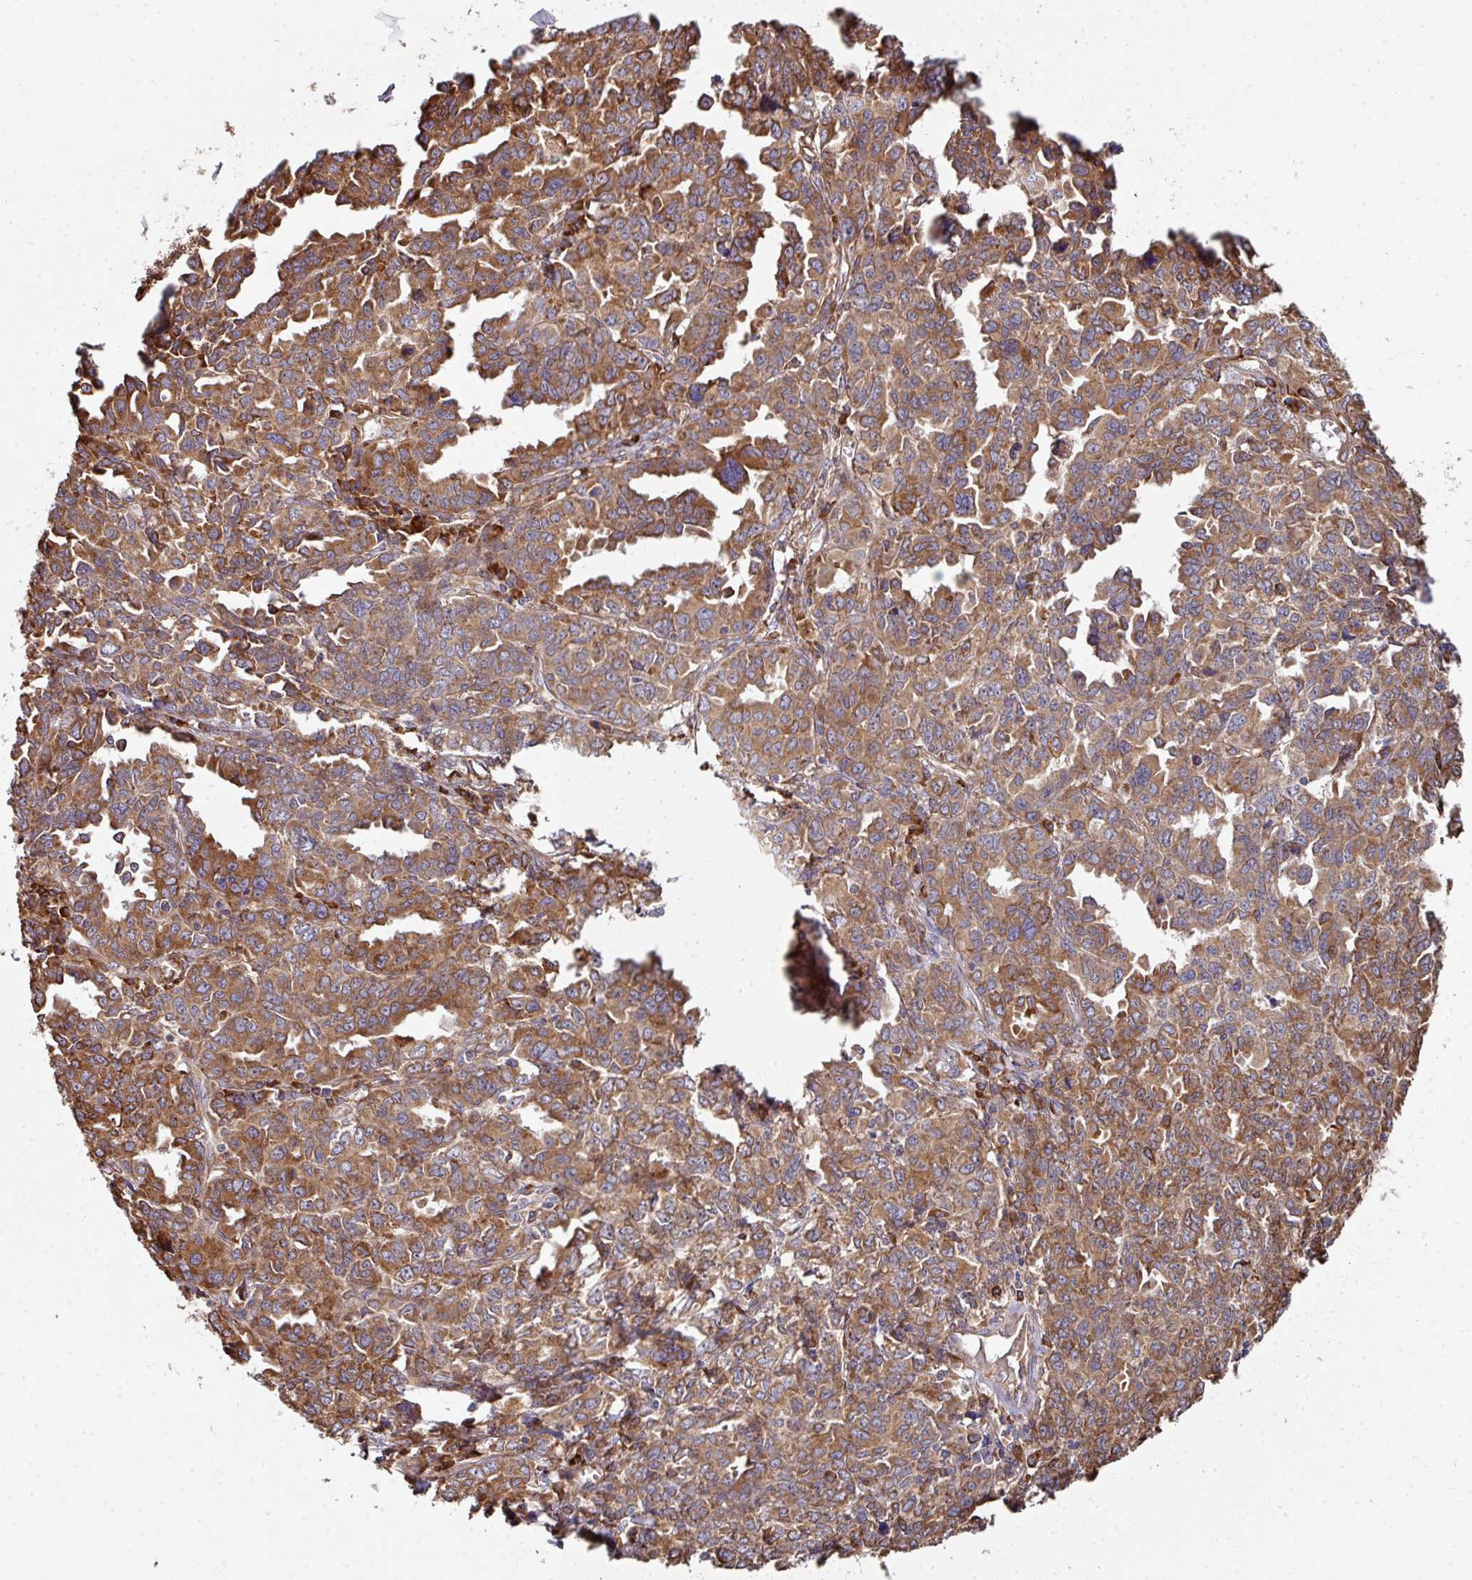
{"staining": {"intensity": "moderate", "quantity": ">75%", "location": "cytoplasmic/membranous"}, "tissue": "ovarian cancer", "cell_type": "Tumor cells", "image_type": "cancer", "snomed": [{"axis": "morphology", "description": "Adenocarcinoma, NOS"}, {"axis": "morphology", "description": "Carcinoma, endometroid"}, {"axis": "topography", "description": "Ovary"}], "caption": "Immunohistochemical staining of human ovarian endometroid carcinoma displays moderate cytoplasmic/membranous protein expression in approximately >75% of tumor cells.", "gene": "FAT4", "patient": {"sex": "female", "age": 72}}